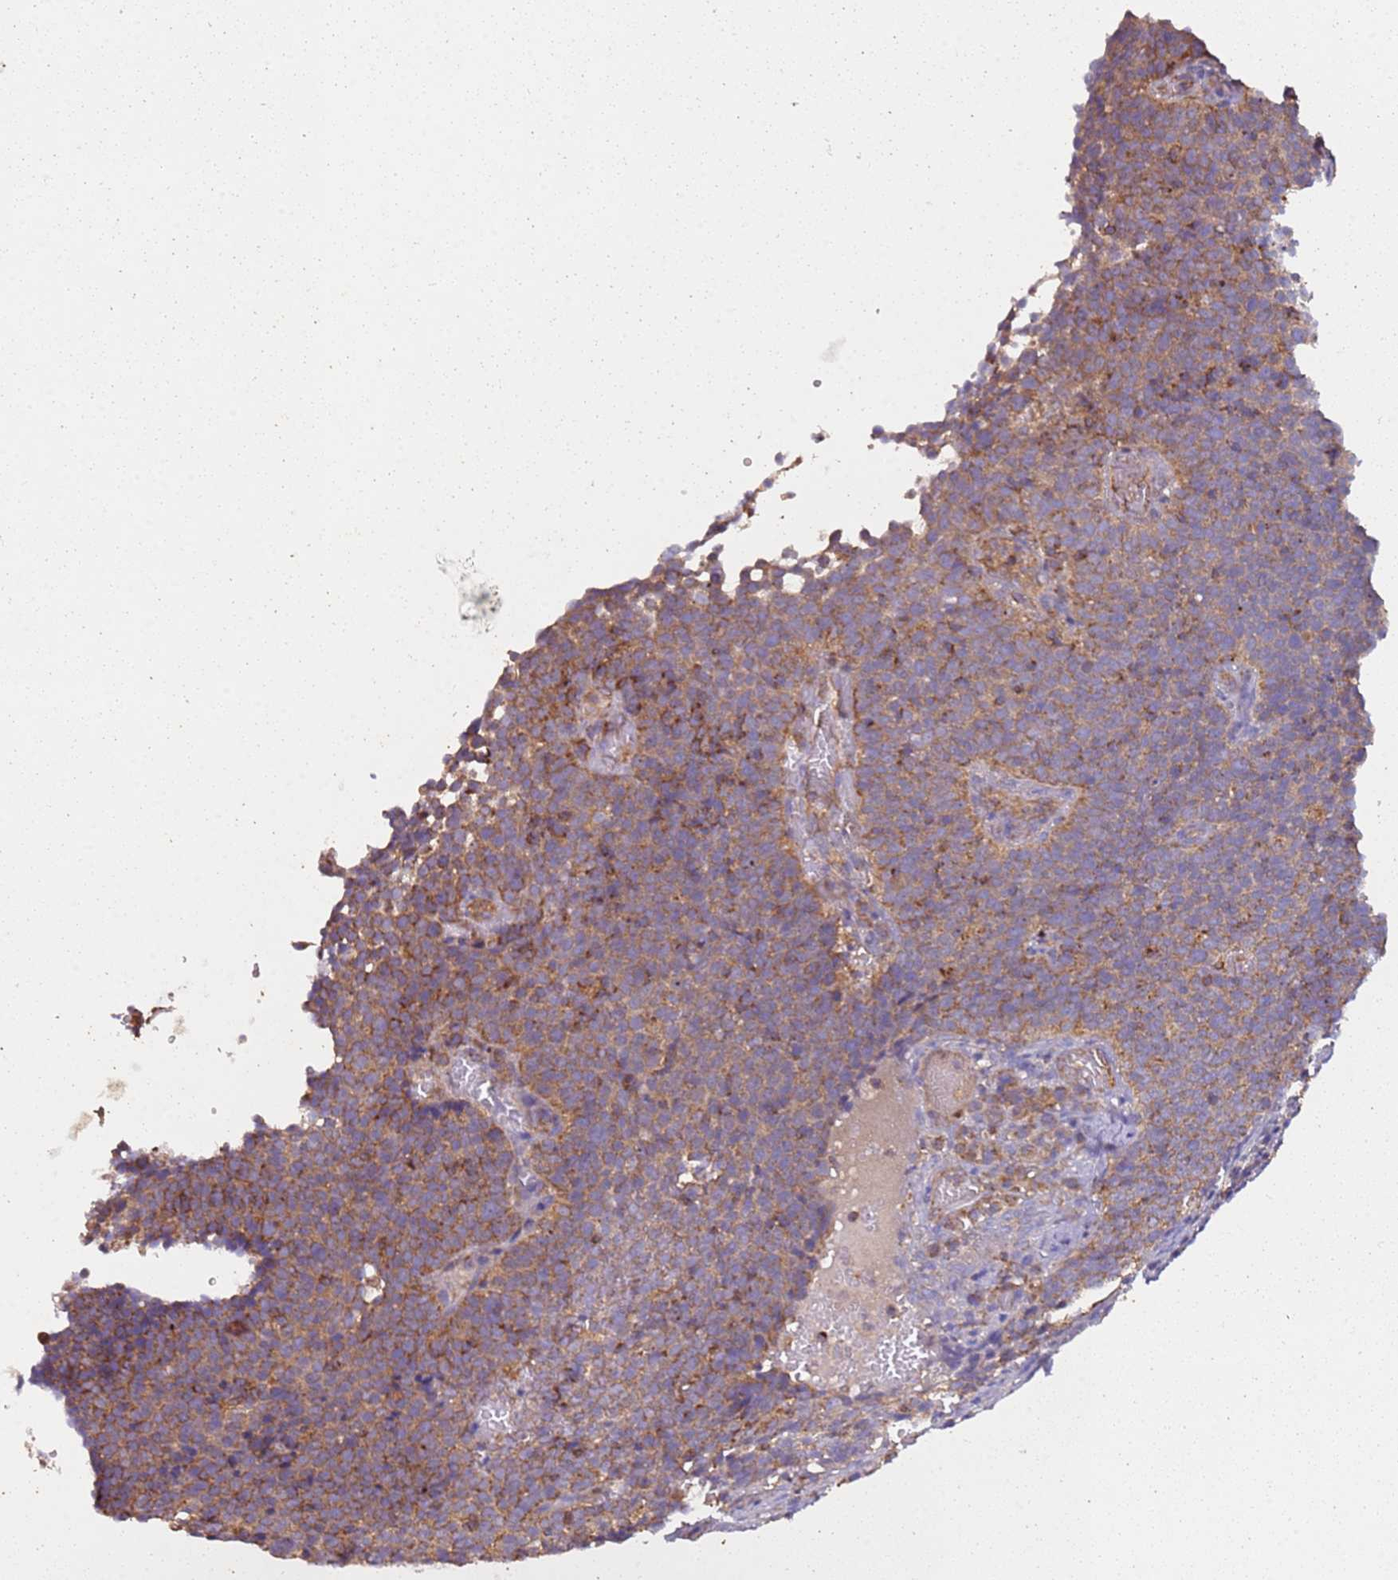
{"staining": {"intensity": "moderate", "quantity": "25%-75%", "location": "cytoplasmic/membranous"}, "tissue": "cervical cancer", "cell_type": "Tumor cells", "image_type": "cancer", "snomed": [{"axis": "morphology", "description": "Normal tissue, NOS"}, {"axis": "morphology", "description": "Squamous cell carcinoma, NOS"}, {"axis": "topography", "description": "Cervix"}], "caption": "This is an image of immunohistochemistry staining of cervical squamous cell carcinoma, which shows moderate positivity in the cytoplasmic/membranous of tumor cells.", "gene": "RMND5A", "patient": {"sex": "female", "age": 39}}